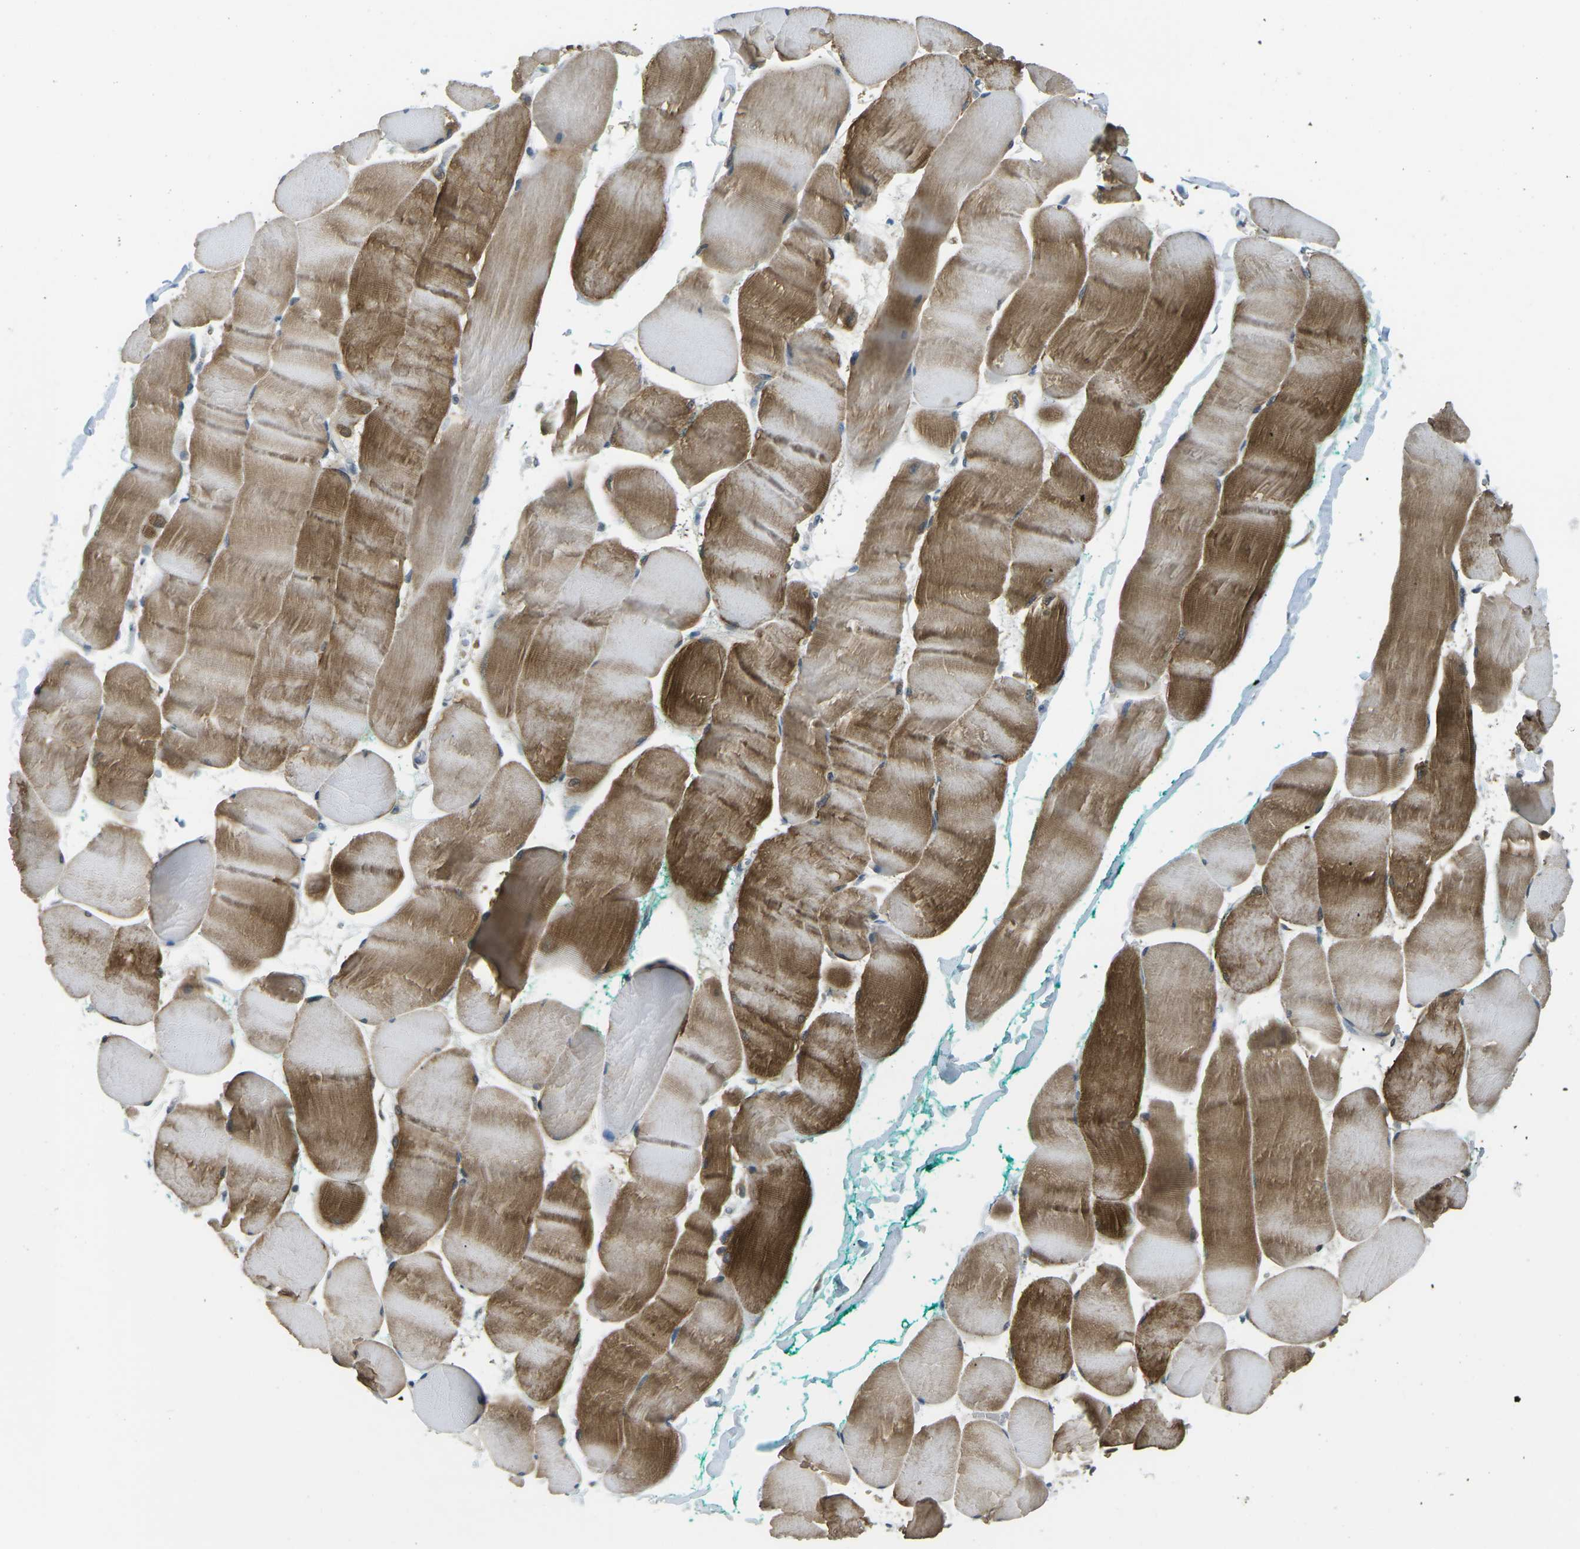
{"staining": {"intensity": "strong", "quantity": "25%-75%", "location": "cytoplasmic/membranous"}, "tissue": "skeletal muscle", "cell_type": "Myocytes", "image_type": "normal", "snomed": [{"axis": "morphology", "description": "Normal tissue, NOS"}, {"axis": "morphology", "description": "Squamous cell carcinoma, NOS"}, {"axis": "topography", "description": "Skeletal muscle"}], "caption": "A brown stain highlights strong cytoplasmic/membranous positivity of a protein in myocytes of benign skeletal muscle.", "gene": "PIEZO2", "patient": {"sex": "male", "age": 51}}